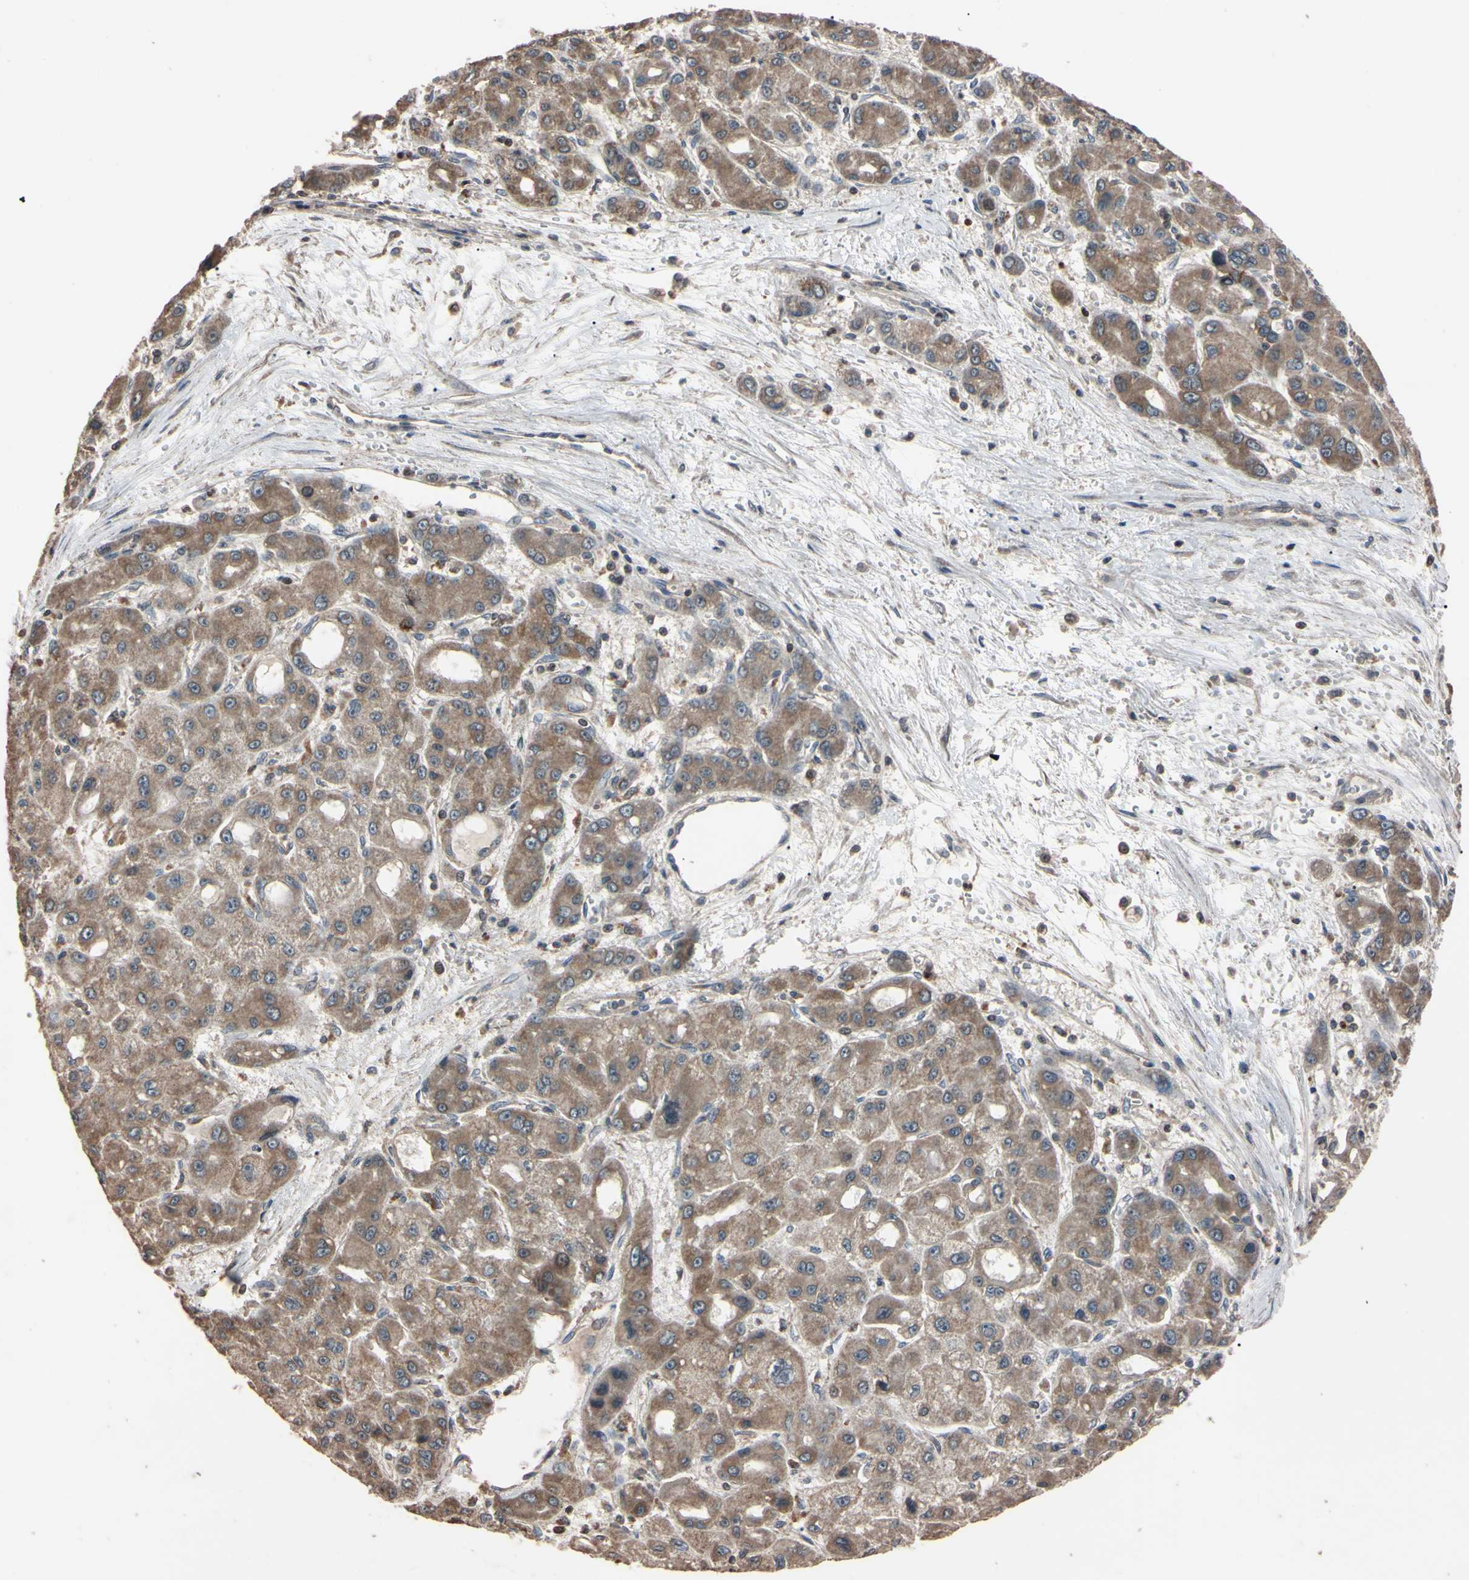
{"staining": {"intensity": "weak", "quantity": ">75%", "location": "cytoplasmic/membranous"}, "tissue": "liver cancer", "cell_type": "Tumor cells", "image_type": "cancer", "snomed": [{"axis": "morphology", "description": "Carcinoma, Hepatocellular, NOS"}, {"axis": "topography", "description": "Liver"}], "caption": "Protein expression analysis of hepatocellular carcinoma (liver) demonstrates weak cytoplasmic/membranous staining in about >75% of tumor cells. (Stains: DAB (3,3'-diaminobenzidine) in brown, nuclei in blue, Microscopy: brightfield microscopy at high magnification).", "gene": "TNFRSF1A", "patient": {"sex": "male", "age": 55}}